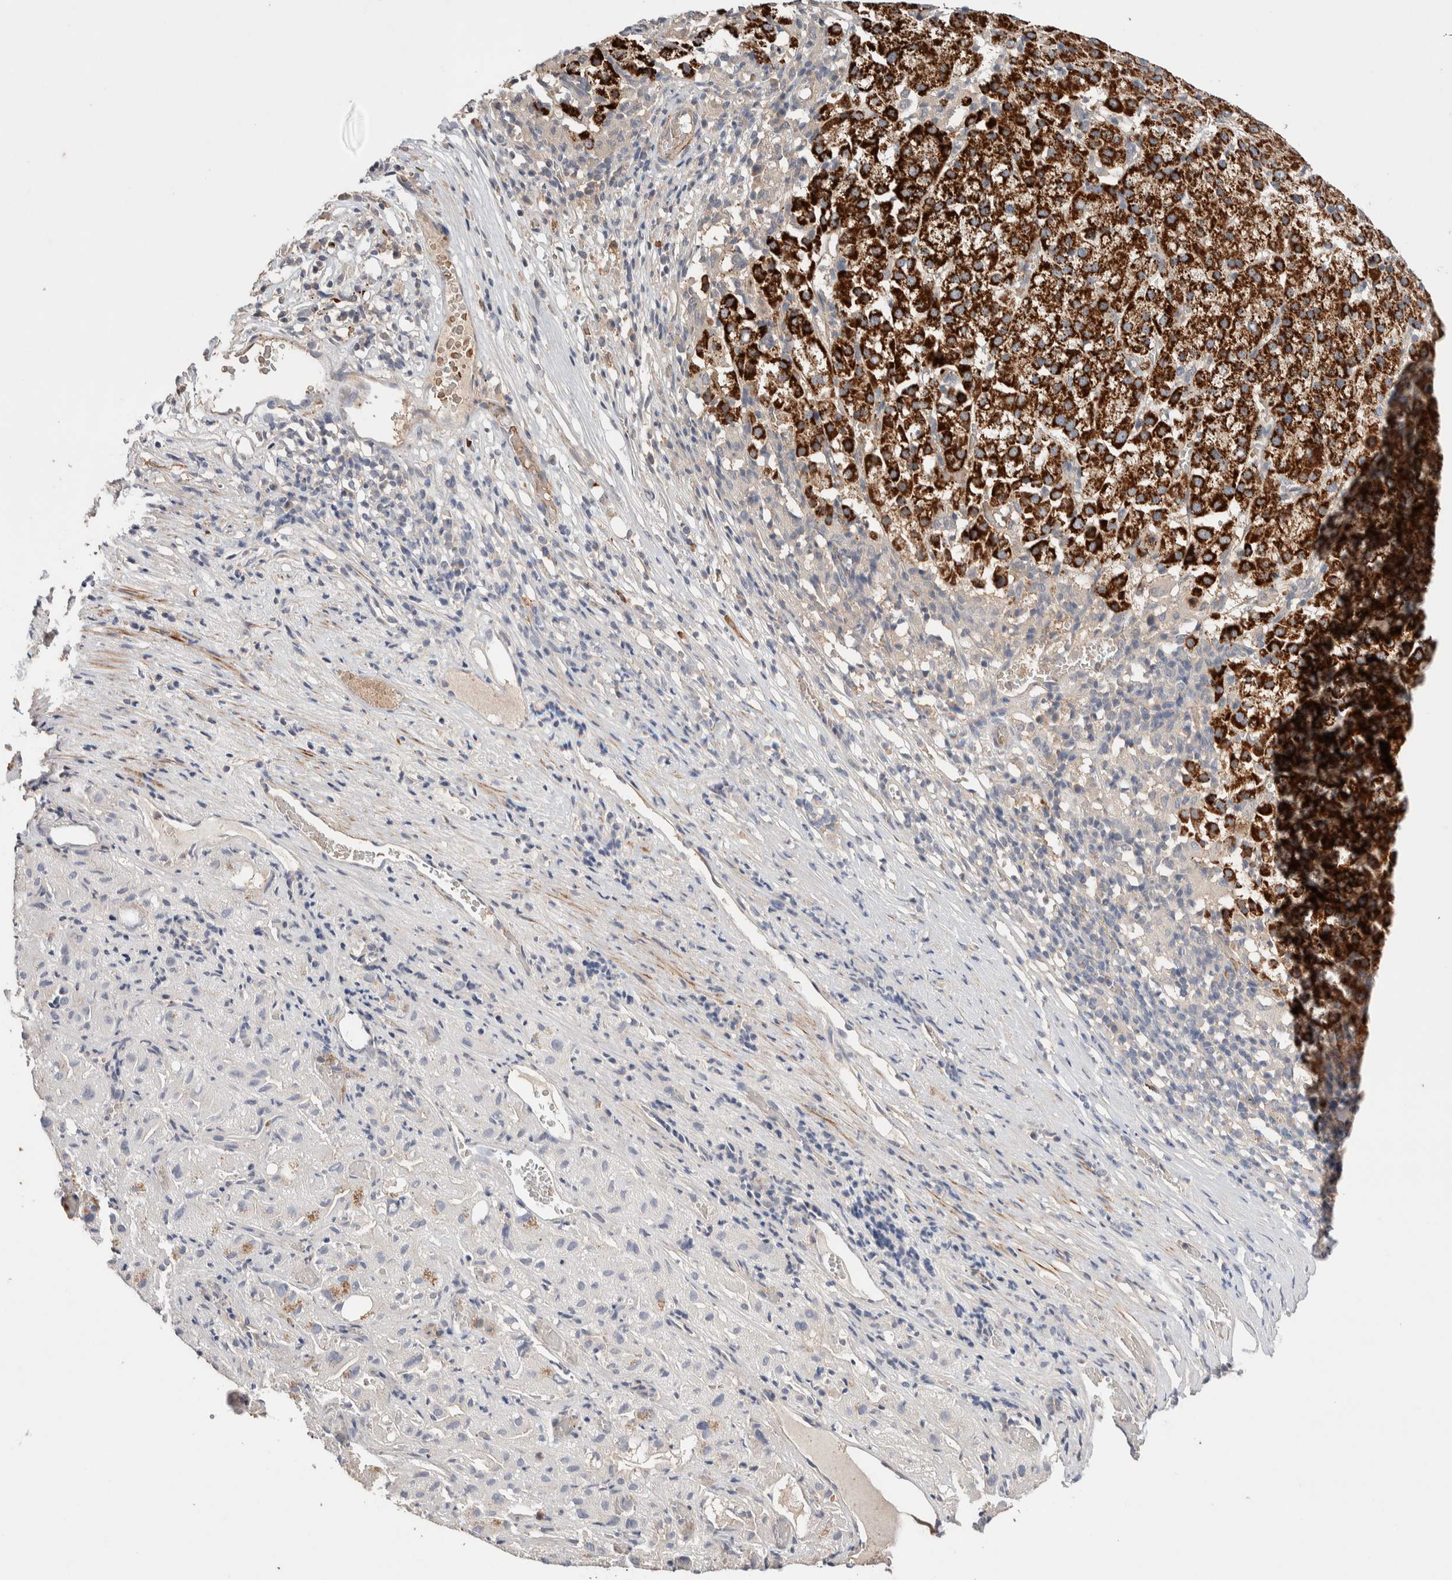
{"staining": {"intensity": "strong", "quantity": ">75%", "location": "cytoplasmic/membranous"}, "tissue": "liver cancer", "cell_type": "Tumor cells", "image_type": "cancer", "snomed": [{"axis": "morphology", "description": "Carcinoma, Hepatocellular, NOS"}, {"axis": "topography", "description": "Liver"}], "caption": "Immunohistochemistry (IHC) micrograph of human hepatocellular carcinoma (liver) stained for a protein (brown), which displays high levels of strong cytoplasmic/membranous staining in about >75% of tumor cells.", "gene": "WDR91", "patient": {"sex": "female", "age": 58}}